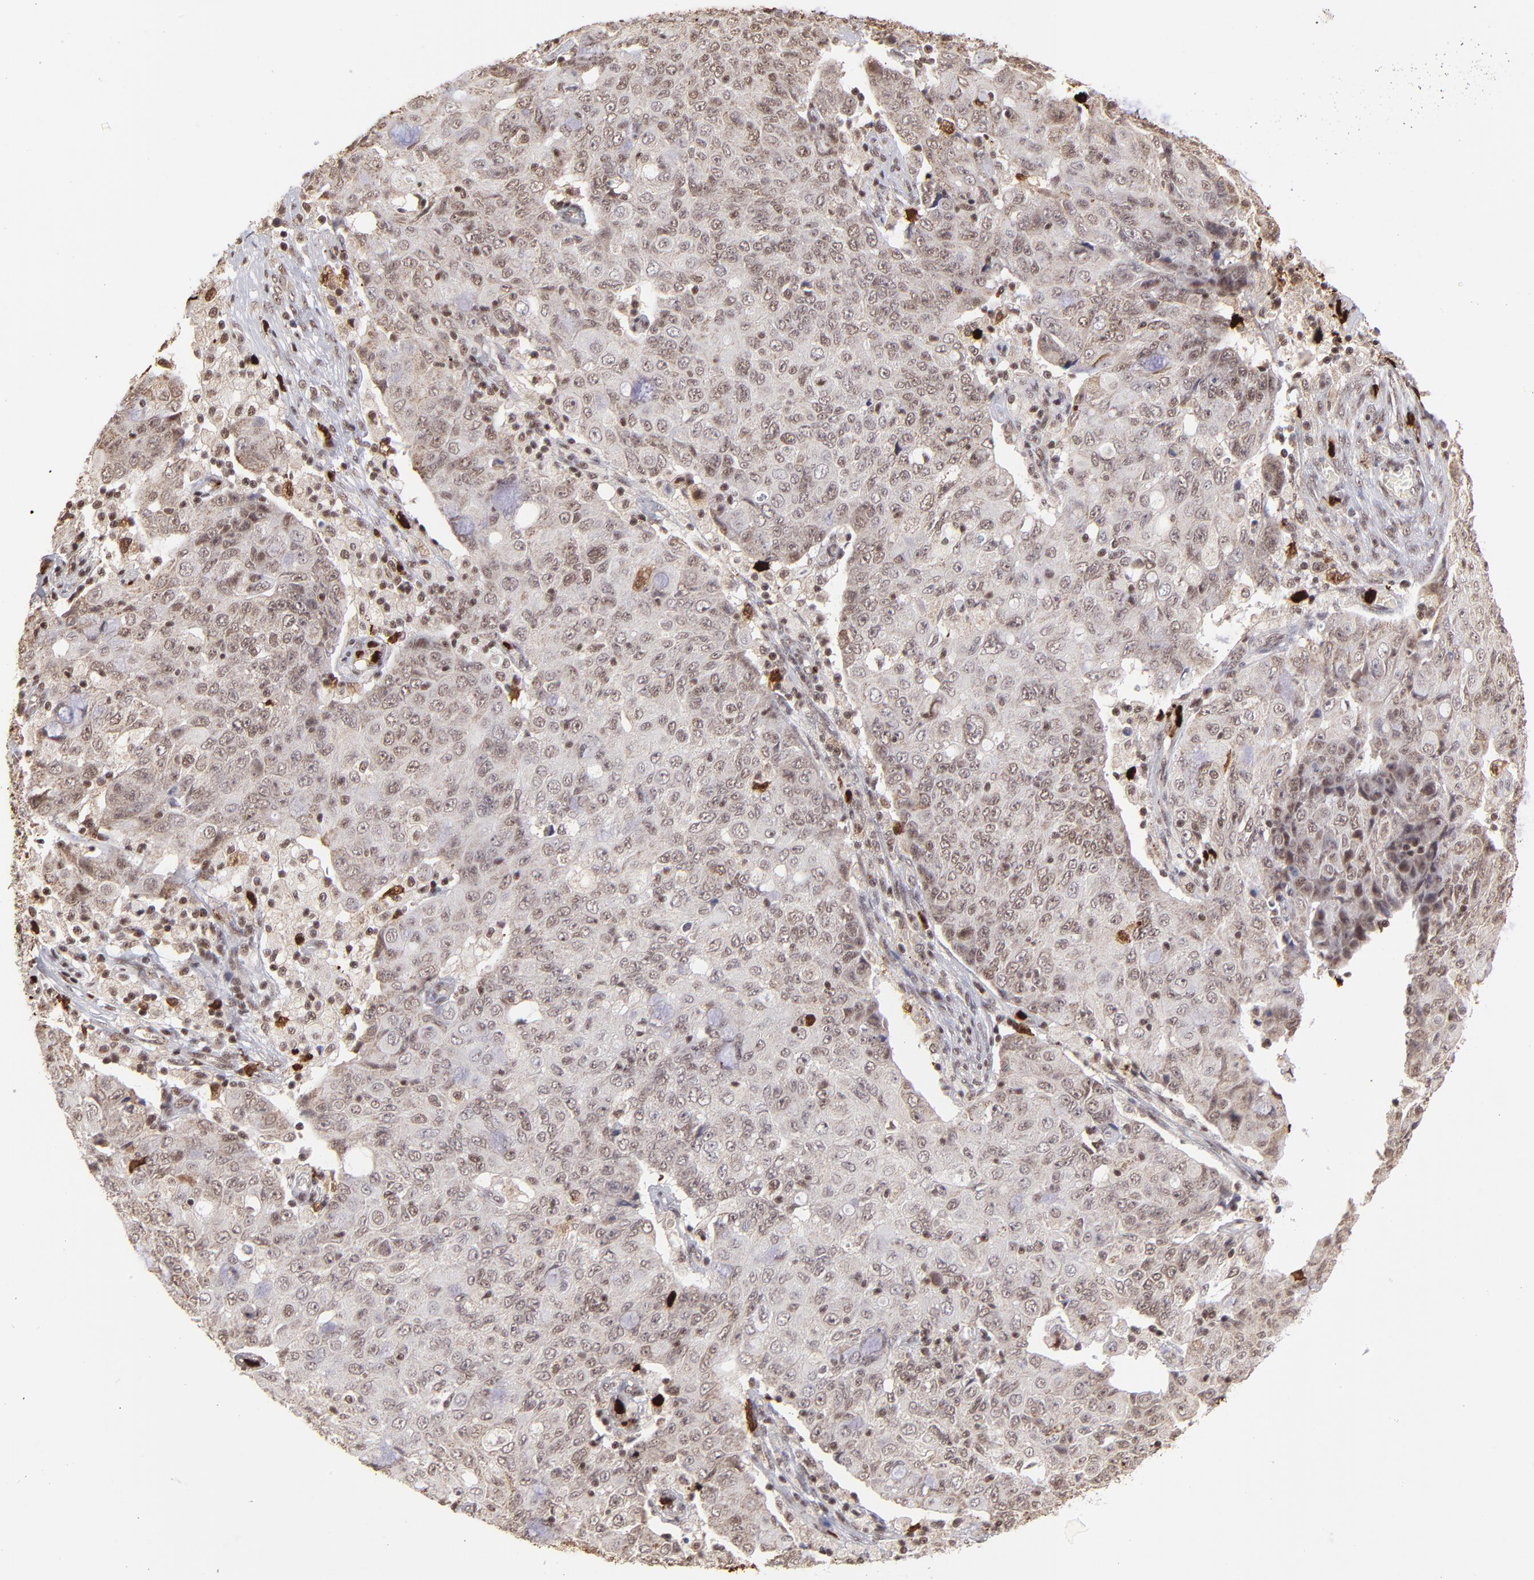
{"staining": {"intensity": "moderate", "quantity": ">75%", "location": "cytoplasmic/membranous,nuclear"}, "tissue": "ovarian cancer", "cell_type": "Tumor cells", "image_type": "cancer", "snomed": [{"axis": "morphology", "description": "Carcinoma, endometroid"}, {"axis": "topography", "description": "Ovary"}], "caption": "DAB immunohistochemical staining of ovarian endometroid carcinoma reveals moderate cytoplasmic/membranous and nuclear protein expression in about >75% of tumor cells.", "gene": "ZFX", "patient": {"sex": "female", "age": 42}}